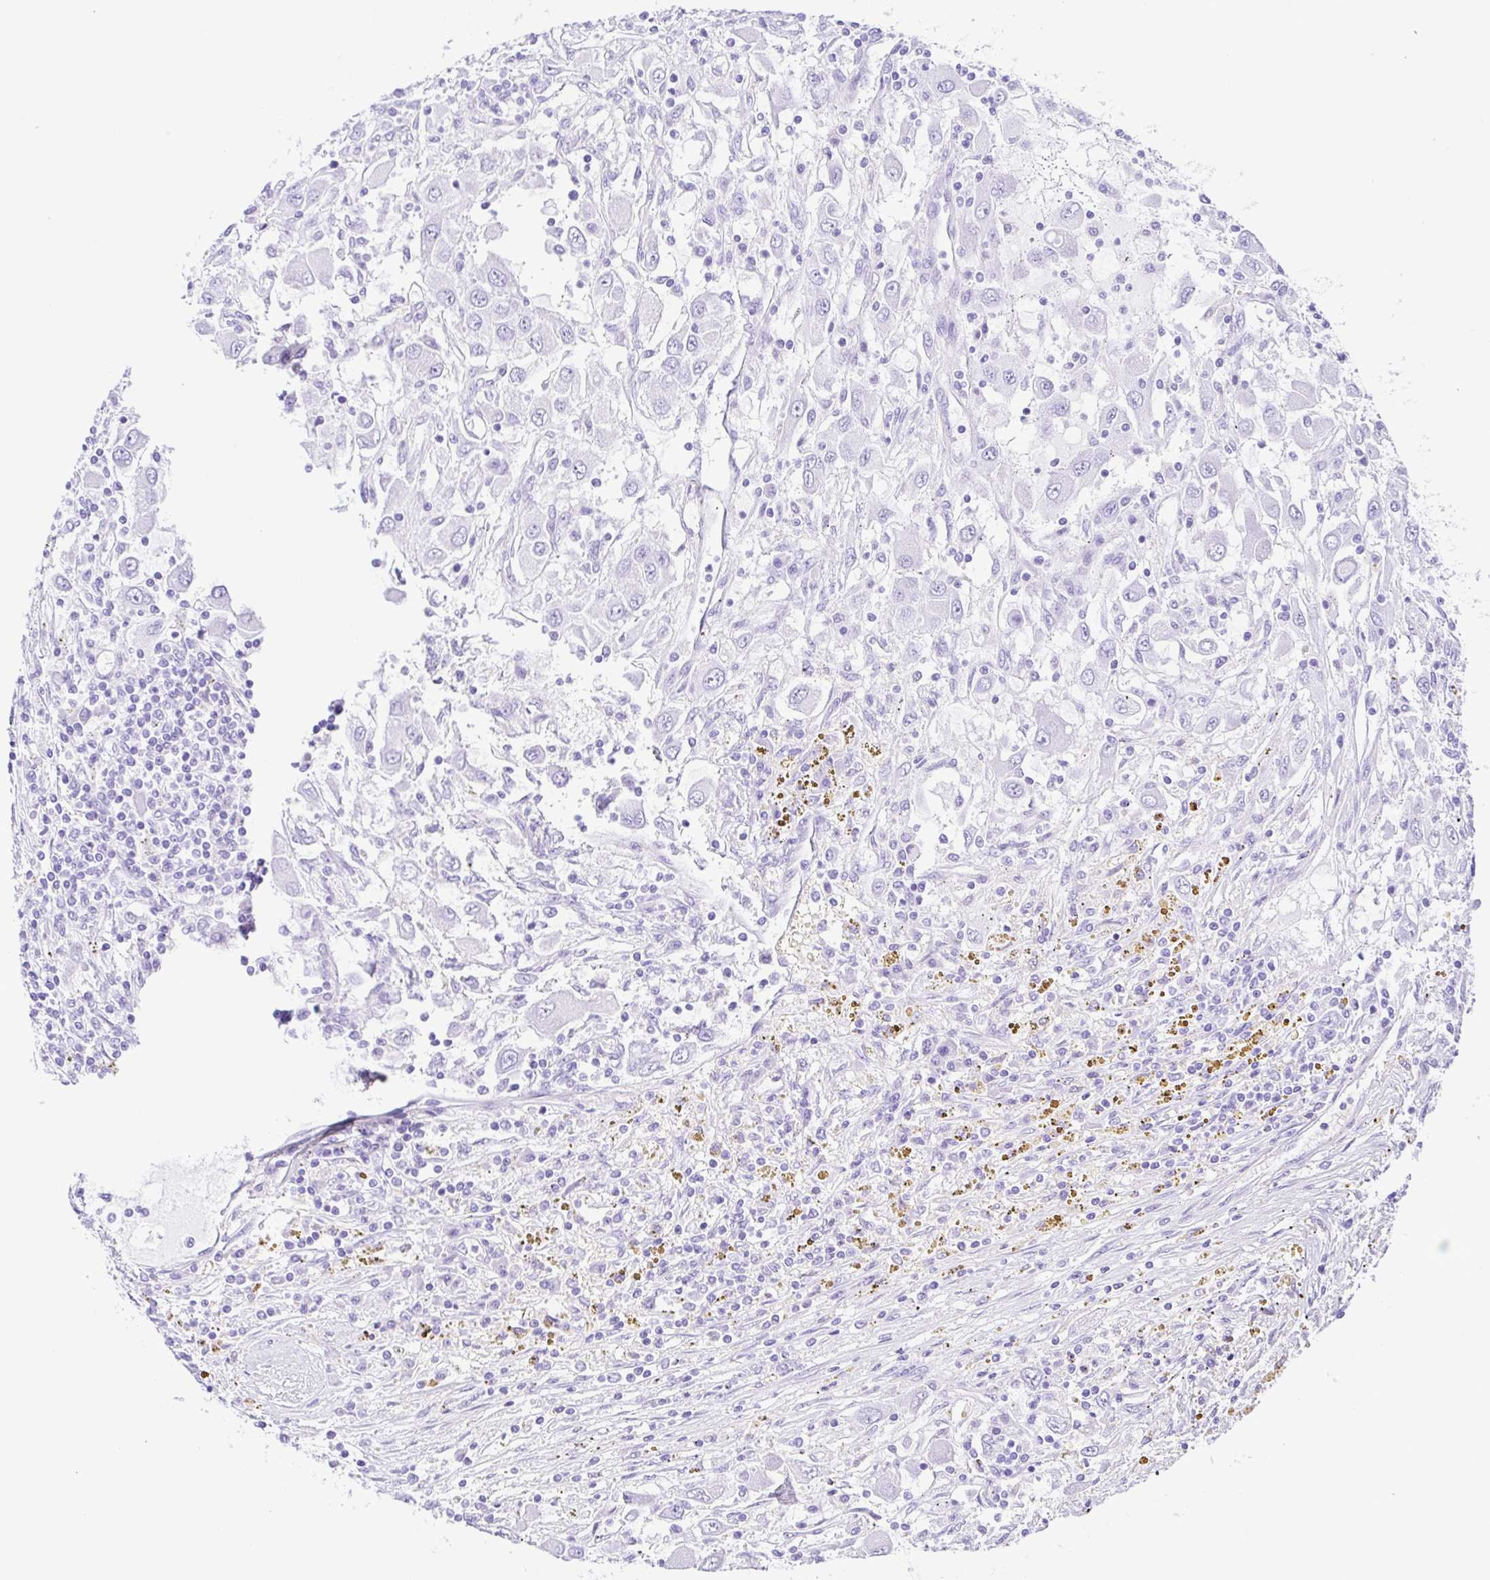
{"staining": {"intensity": "negative", "quantity": "none", "location": "none"}, "tissue": "renal cancer", "cell_type": "Tumor cells", "image_type": "cancer", "snomed": [{"axis": "morphology", "description": "Adenocarcinoma, NOS"}, {"axis": "topography", "description": "Kidney"}], "caption": "This is an immunohistochemistry photomicrograph of human renal adenocarcinoma. There is no expression in tumor cells.", "gene": "SYT1", "patient": {"sex": "female", "age": 67}}